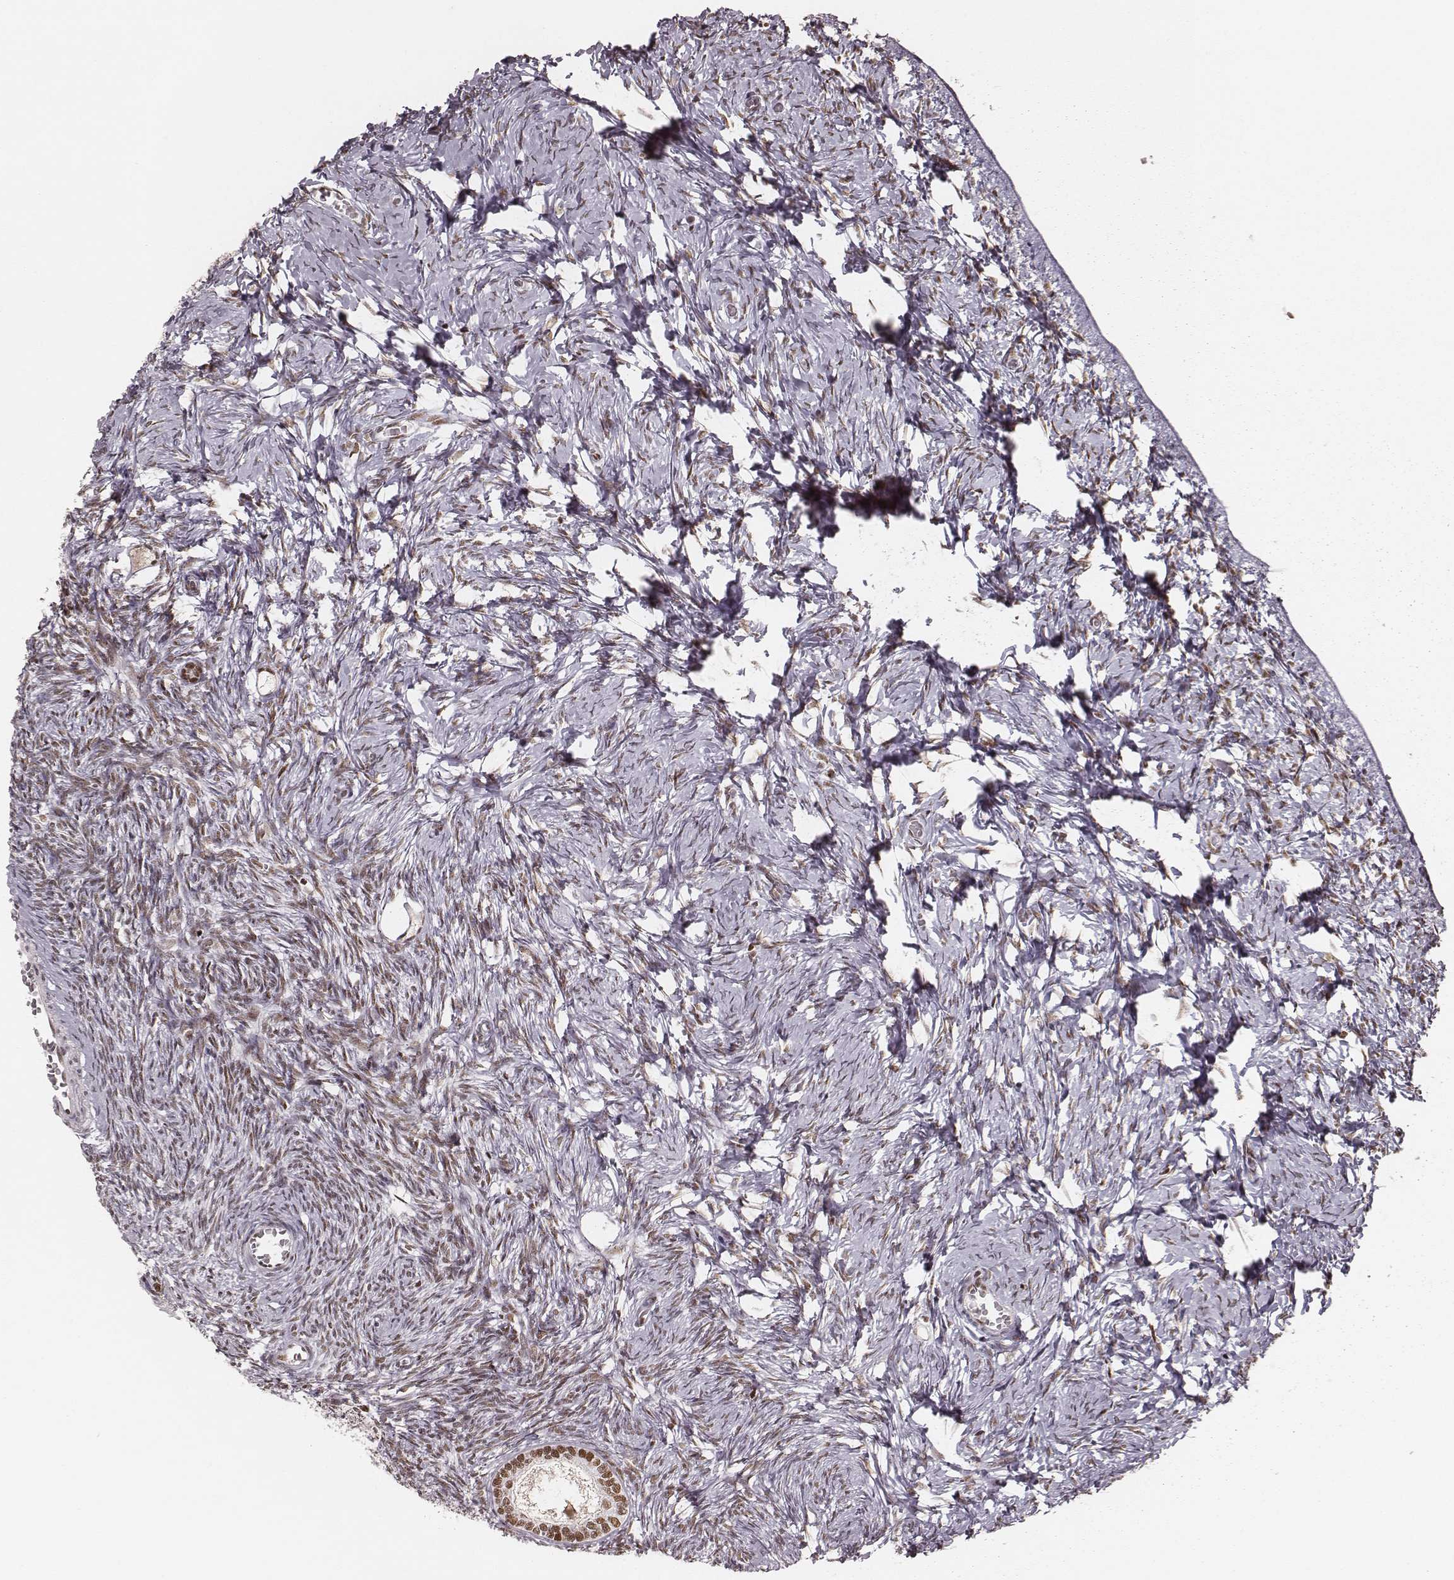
{"staining": {"intensity": "moderate", "quantity": ">75%", "location": "nuclear"}, "tissue": "ovary", "cell_type": "Follicle cells", "image_type": "normal", "snomed": [{"axis": "morphology", "description": "Normal tissue, NOS"}, {"axis": "topography", "description": "Ovary"}], "caption": "Immunohistochemistry staining of unremarkable ovary, which exhibits medium levels of moderate nuclear staining in about >75% of follicle cells indicating moderate nuclear protein expression. The staining was performed using DAB (brown) for protein detection and nuclei were counterstained in hematoxylin (blue).", "gene": "PARP1", "patient": {"sex": "female", "age": 27}}